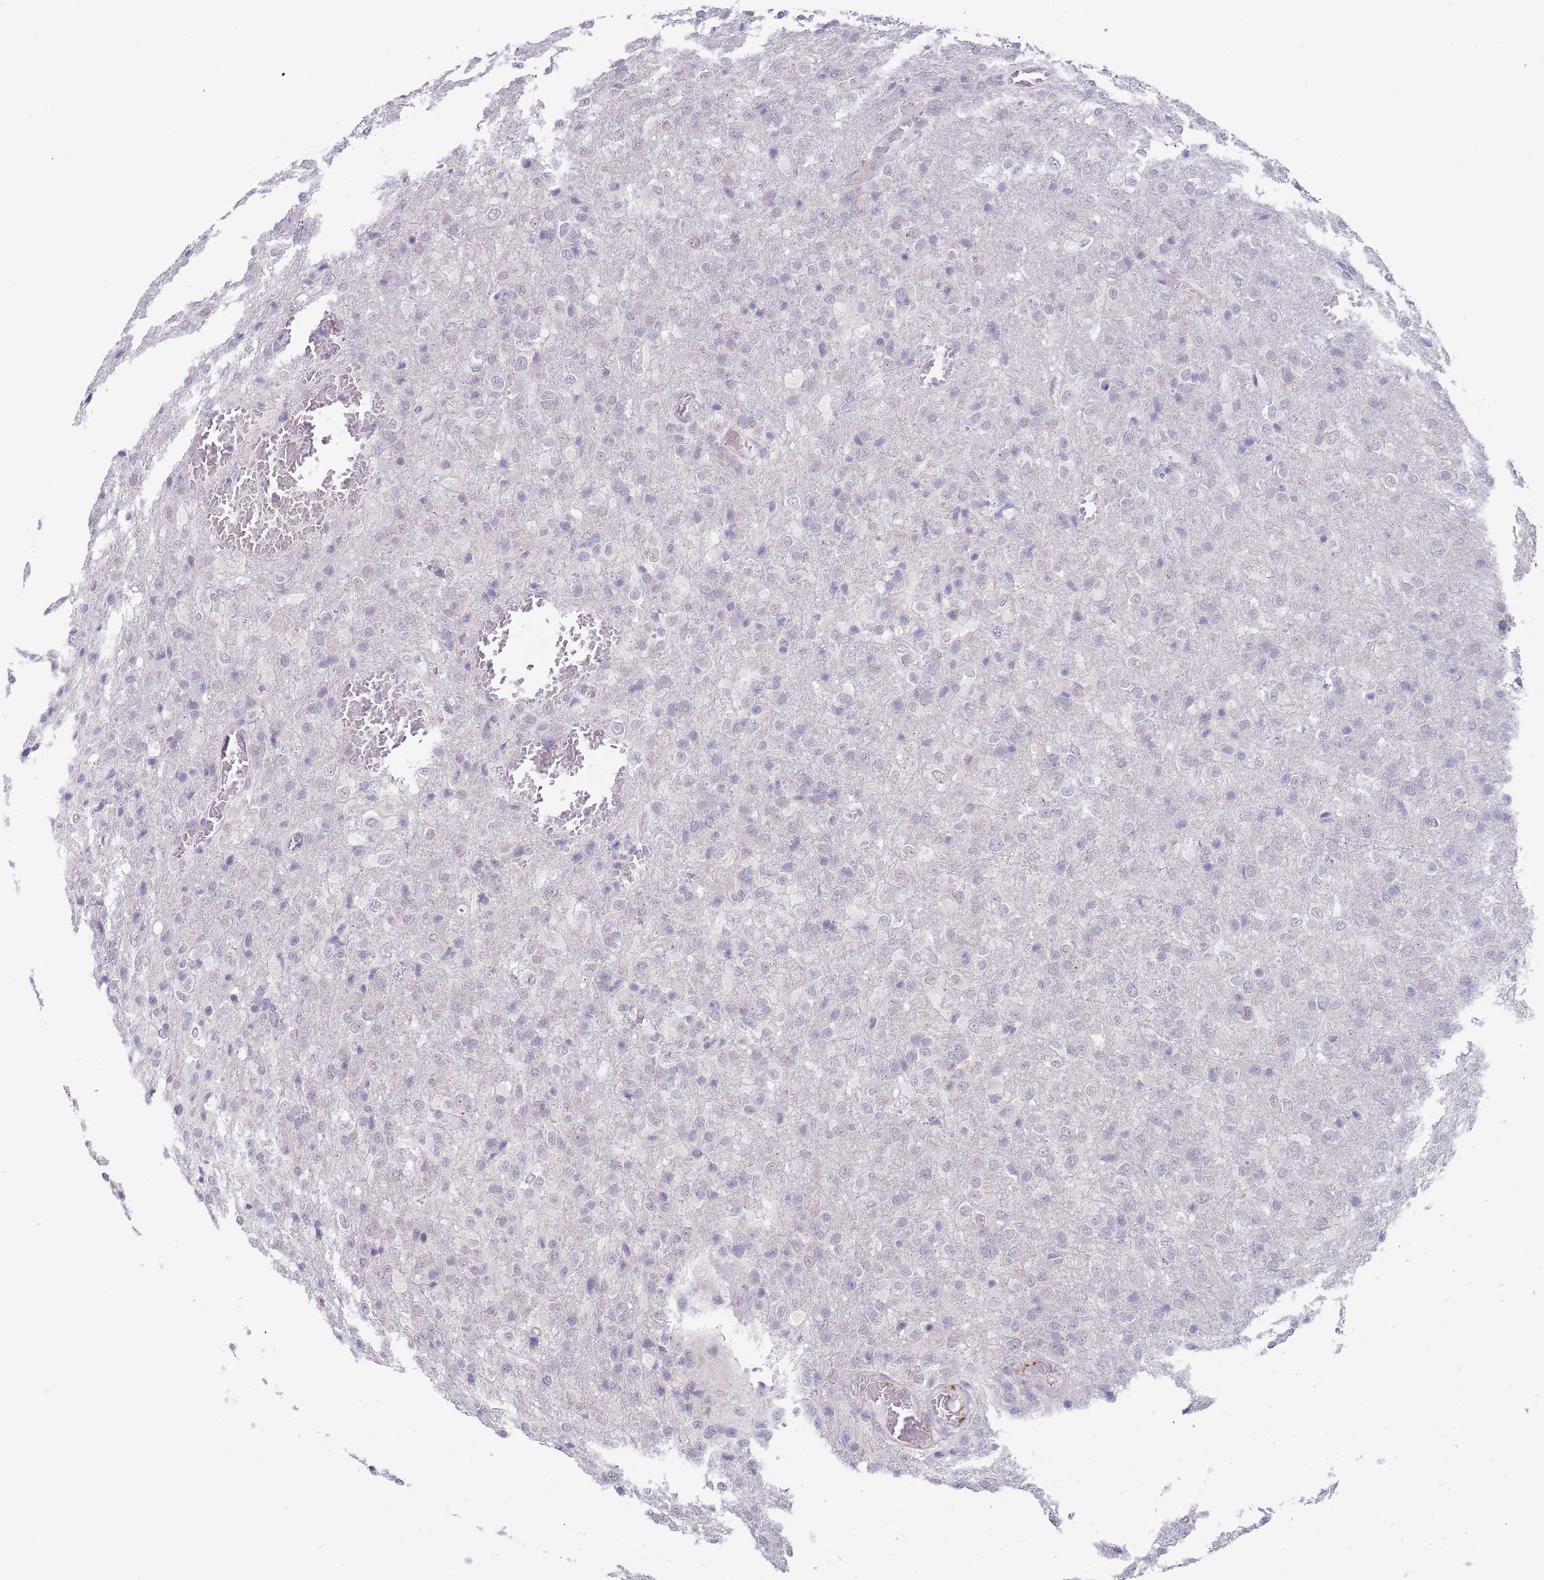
{"staining": {"intensity": "negative", "quantity": "none", "location": "none"}, "tissue": "glioma", "cell_type": "Tumor cells", "image_type": "cancer", "snomed": [{"axis": "morphology", "description": "Glioma, malignant, High grade"}, {"axis": "topography", "description": "Brain"}], "caption": "The histopathology image demonstrates no significant positivity in tumor cells of high-grade glioma (malignant). Nuclei are stained in blue.", "gene": "TNRC6C", "patient": {"sex": "female", "age": 74}}